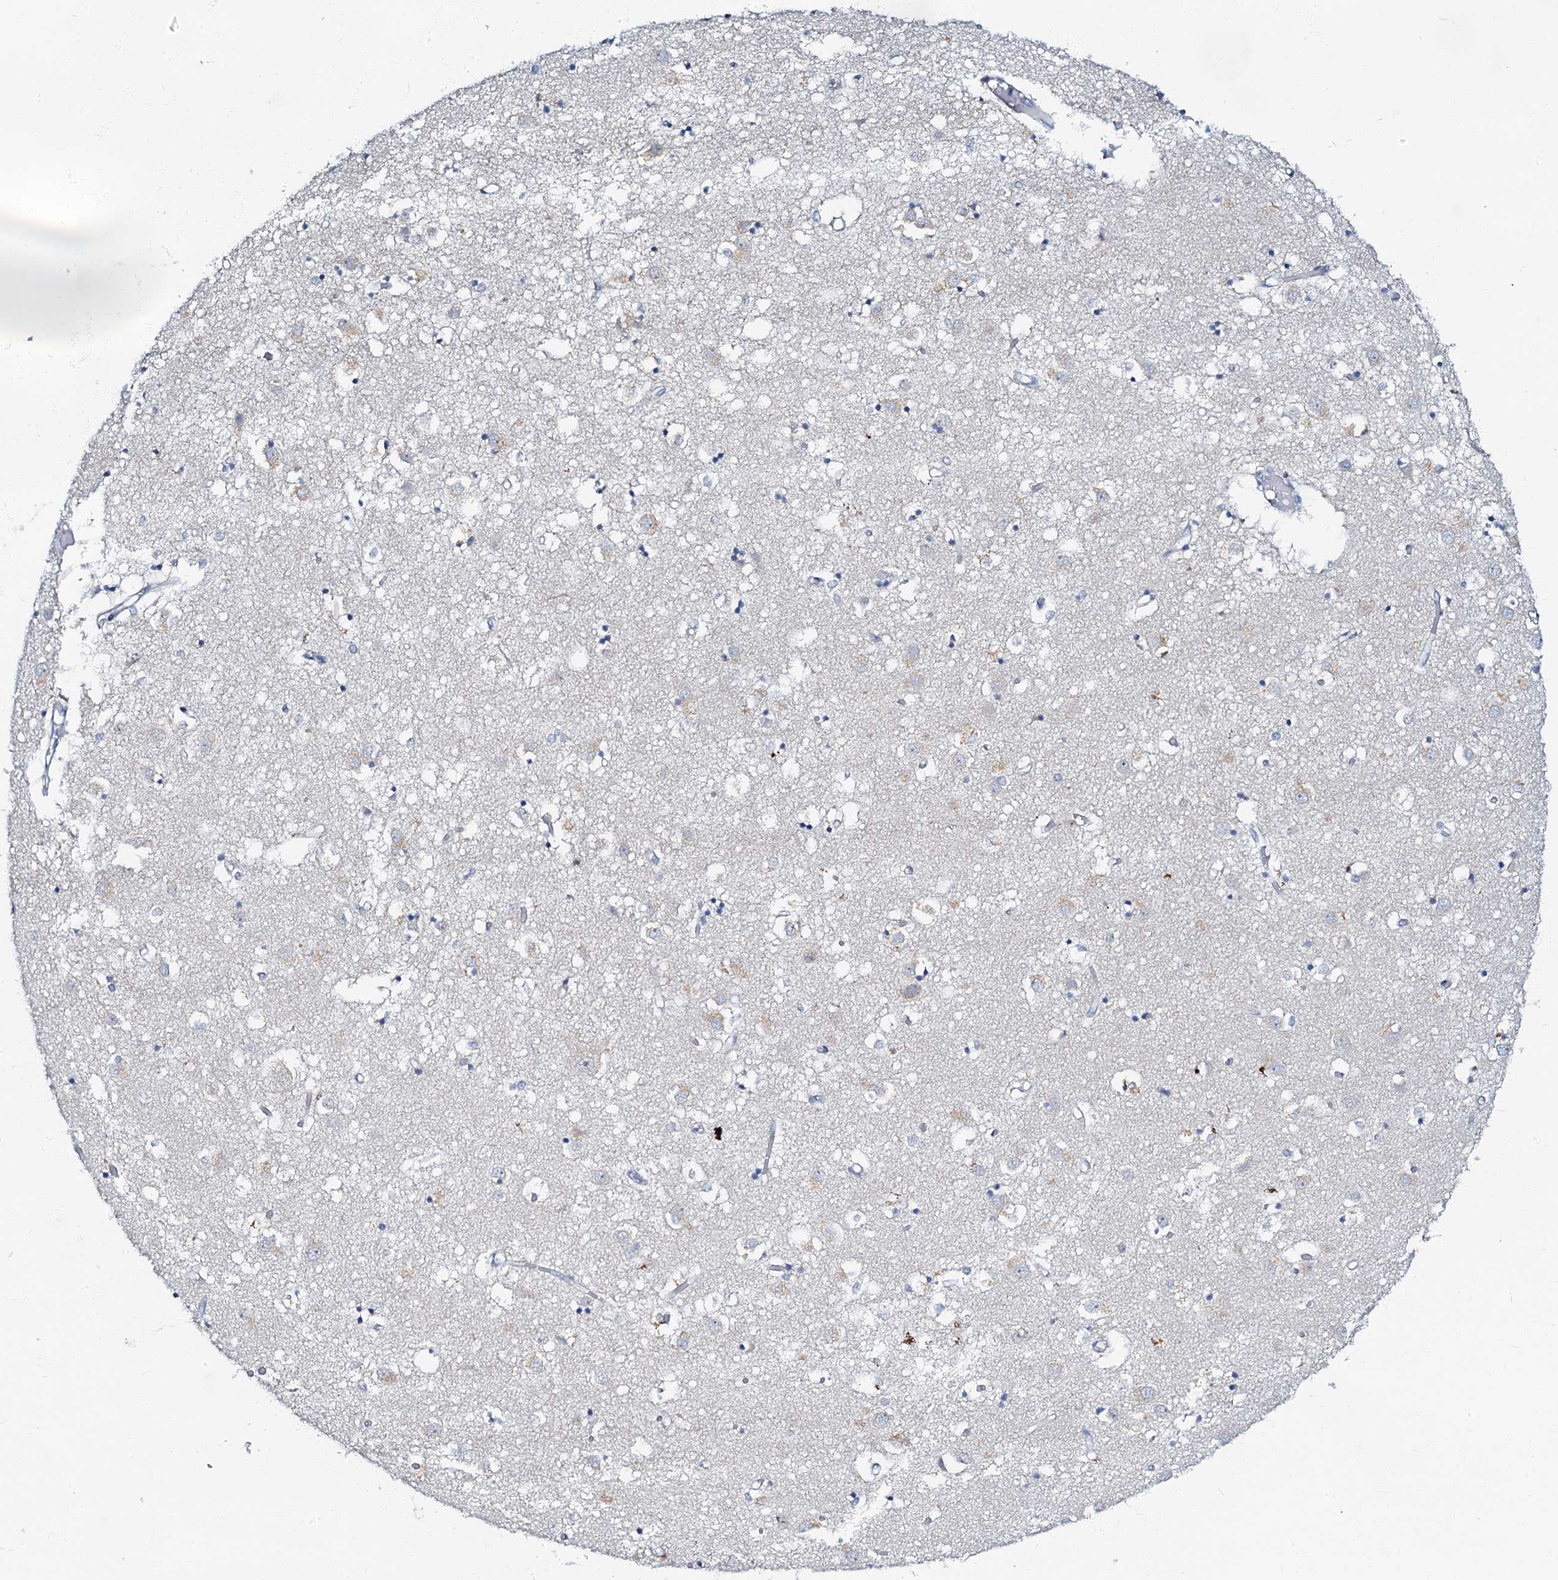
{"staining": {"intensity": "negative", "quantity": "none", "location": "none"}, "tissue": "caudate", "cell_type": "Glial cells", "image_type": "normal", "snomed": [{"axis": "morphology", "description": "Normal tissue, NOS"}, {"axis": "topography", "description": "Lateral ventricle wall"}], "caption": "Histopathology image shows no protein expression in glial cells of normal caudate. Nuclei are stained in blue.", "gene": "MRPL51", "patient": {"sex": "male", "age": 70}}